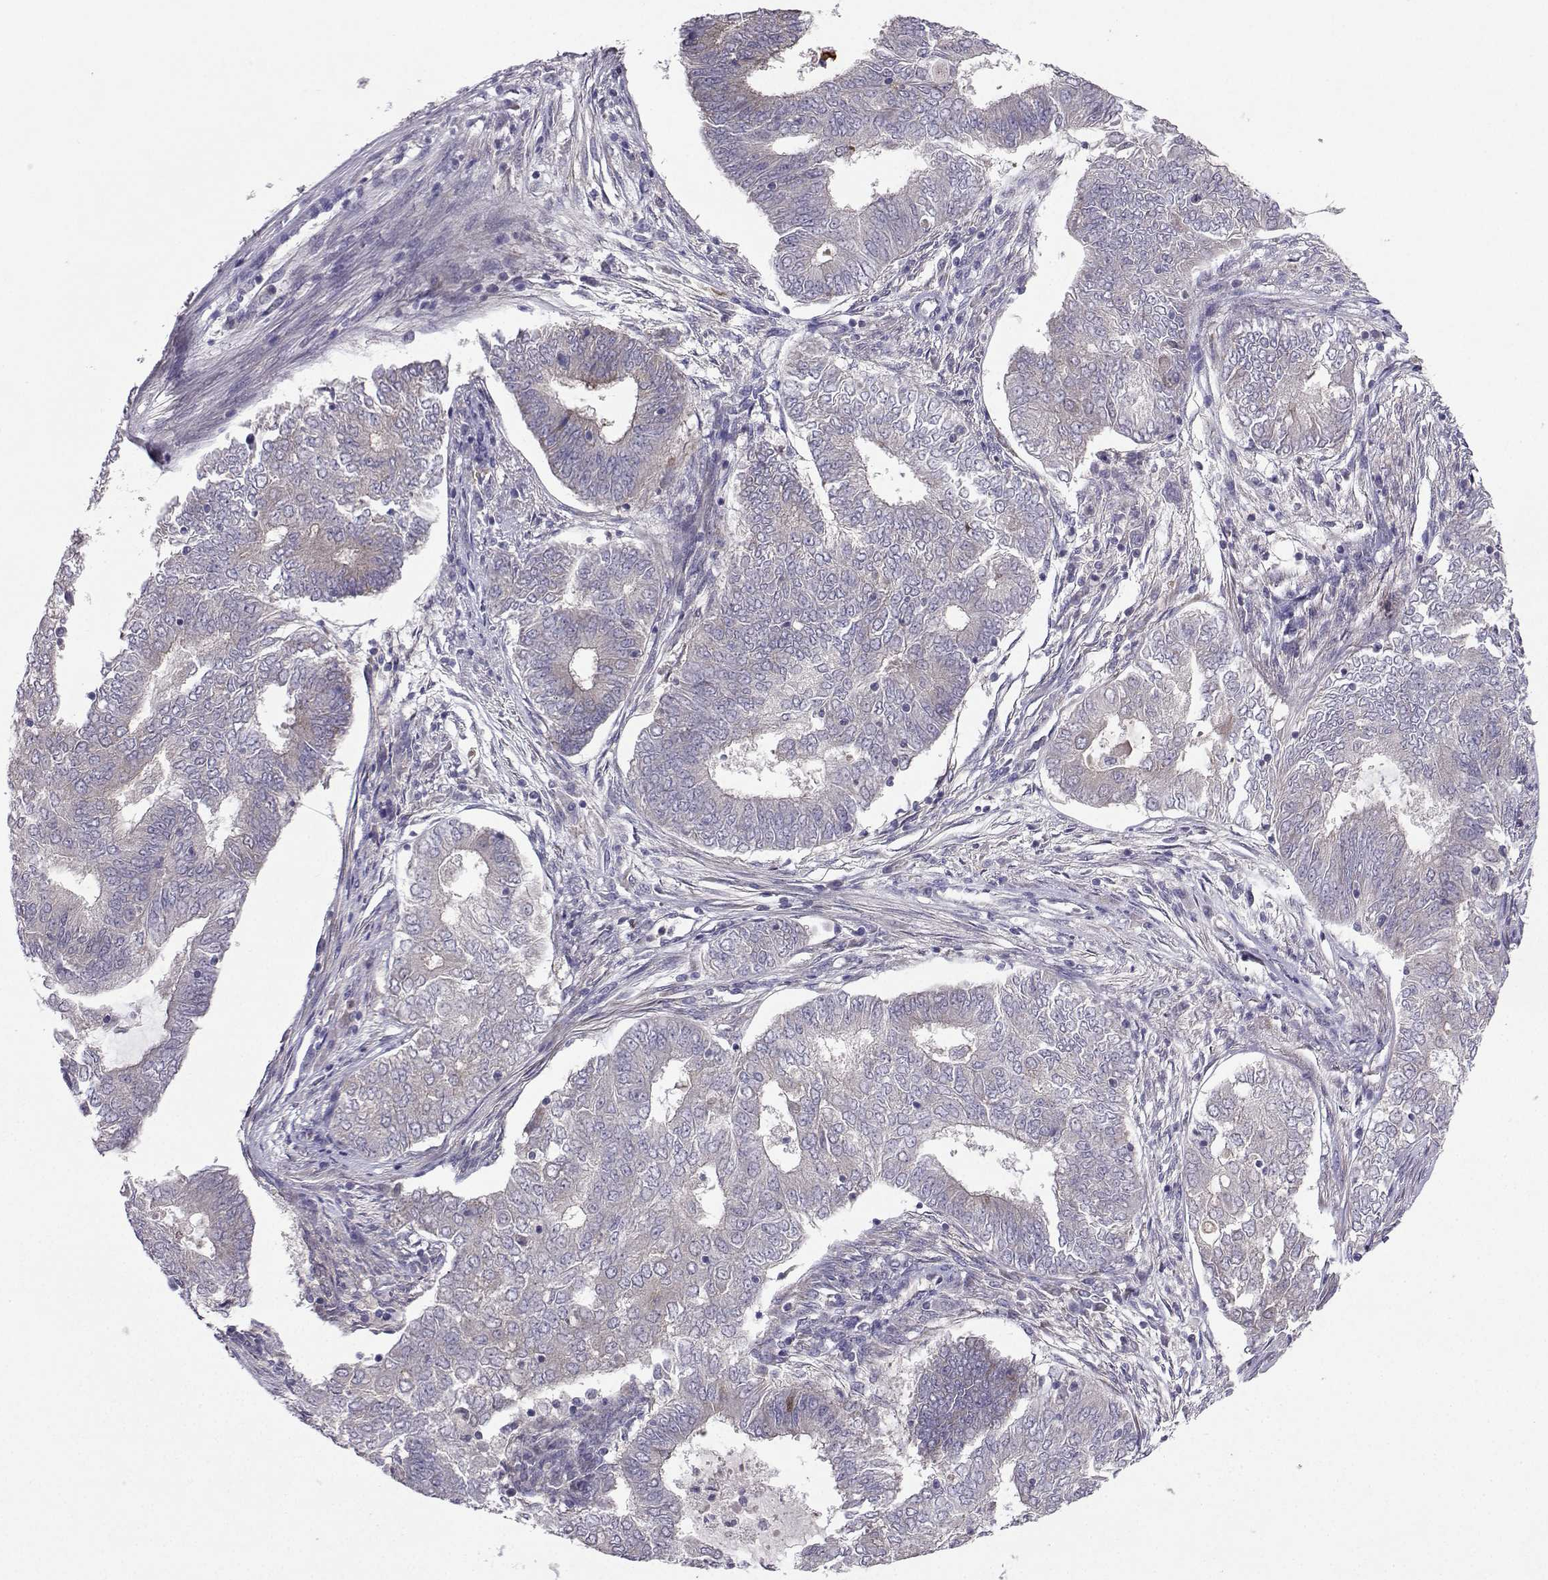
{"staining": {"intensity": "weak", "quantity": "<25%", "location": "cytoplasmic/membranous"}, "tissue": "endometrial cancer", "cell_type": "Tumor cells", "image_type": "cancer", "snomed": [{"axis": "morphology", "description": "Adenocarcinoma, NOS"}, {"axis": "topography", "description": "Endometrium"}], "caption": "A high-resolution micrograph shows immunohistochemistry staining of adenocarcinoma (endometrial), which displays no significant positivity in tumor cells.", "gene": "STXBP5", "patient": {"sex": "female", "age": 62}}